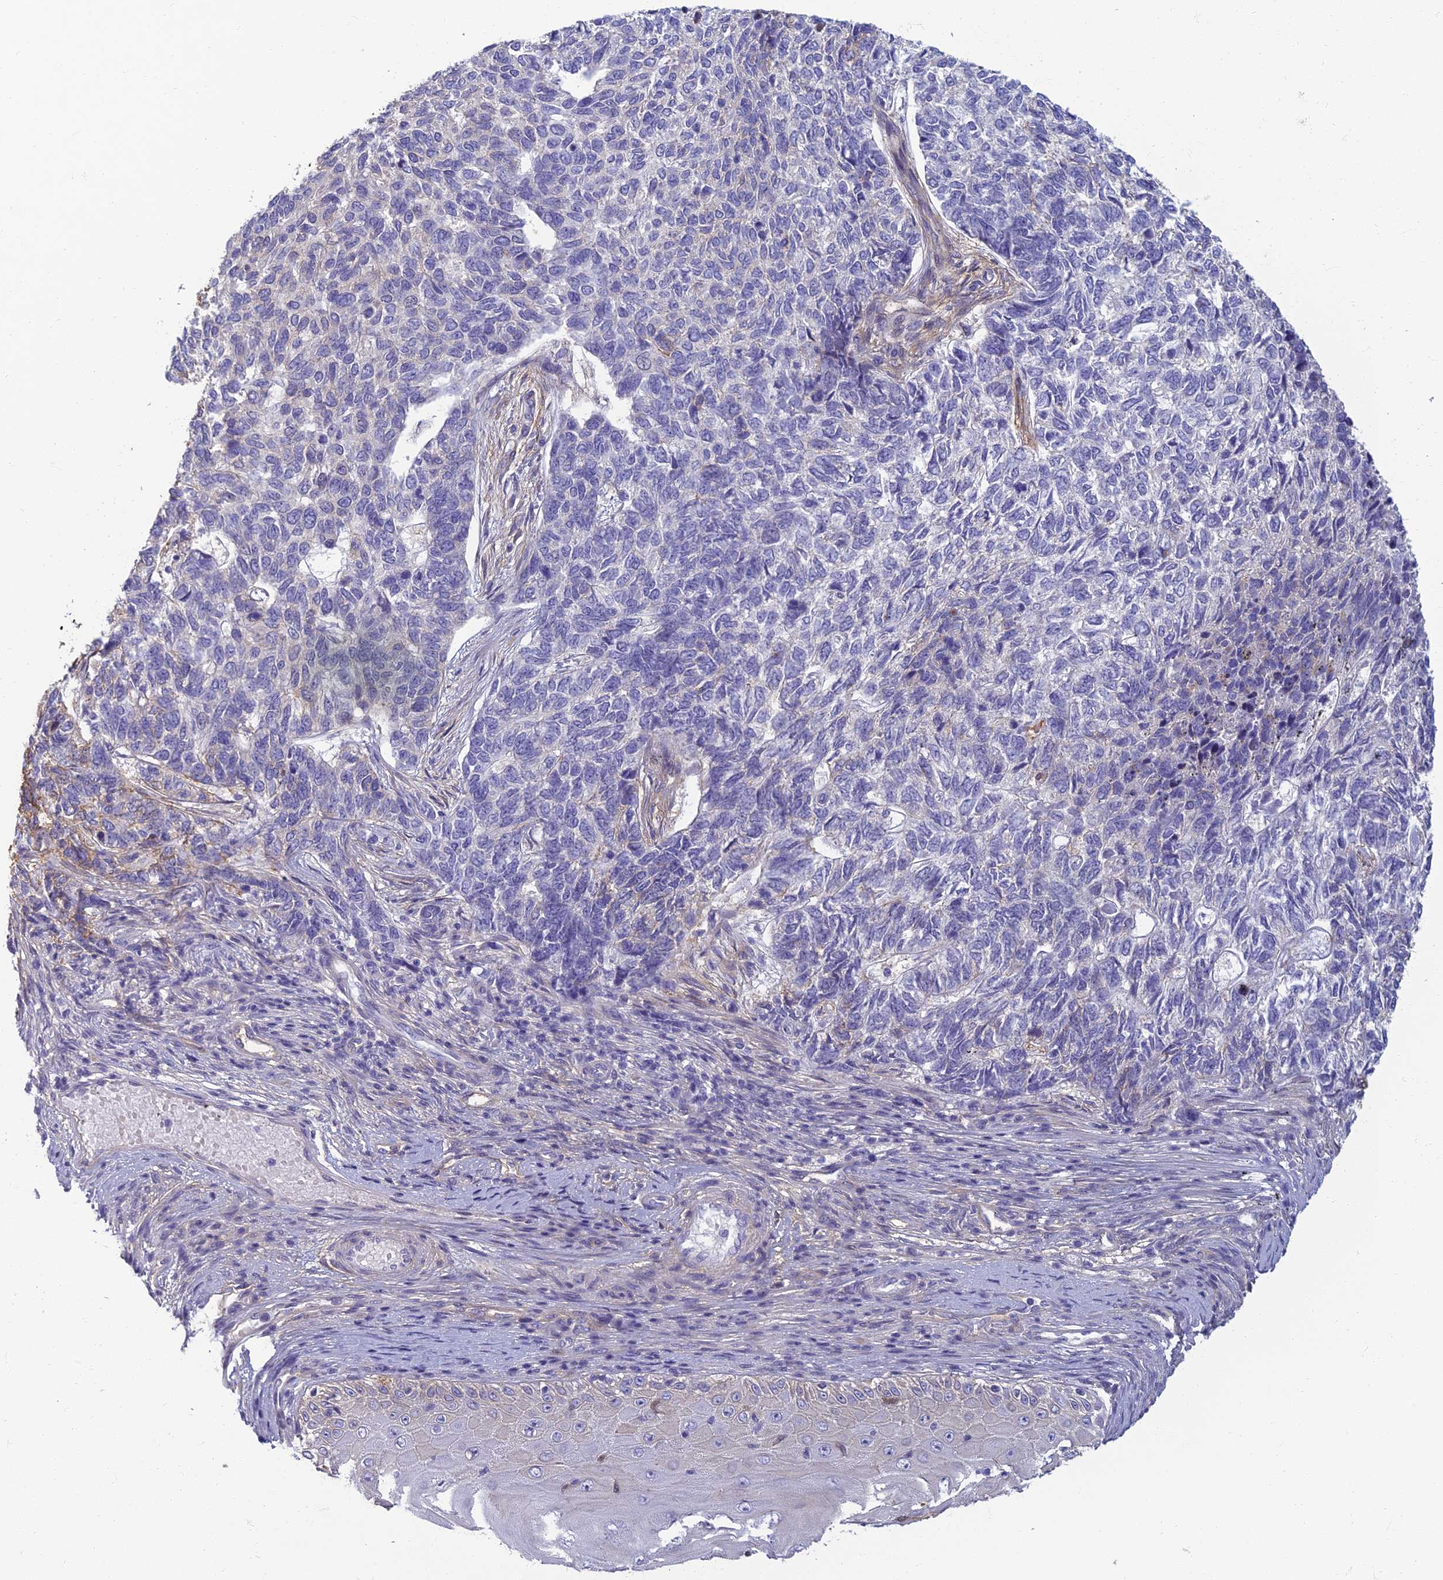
{"staining": {"intensity": "negative", "quantity": "none", "location": "none"}, "tissue": "skin cancer", "cell_type": "Tumor cells", "image_type": "cancer", "snomed": [{"axis": "morphology", "description": "Basal cell carcinoma"}, {"axis": "topography", "description": "Skin"}], "caption": "DAB (3,3'-diaminobenzidine) immunohistochemical staining of skin basal cell carcinoma demonstrates no significant expression in tumor cells. The staining is performed using DAB (3,3'-diaminobenzidine) brown chromogen with nuclei counter-stained in using hematoxylin.", "gene": "NEURL1", "patient": {"sex": "female", "age": 65}}